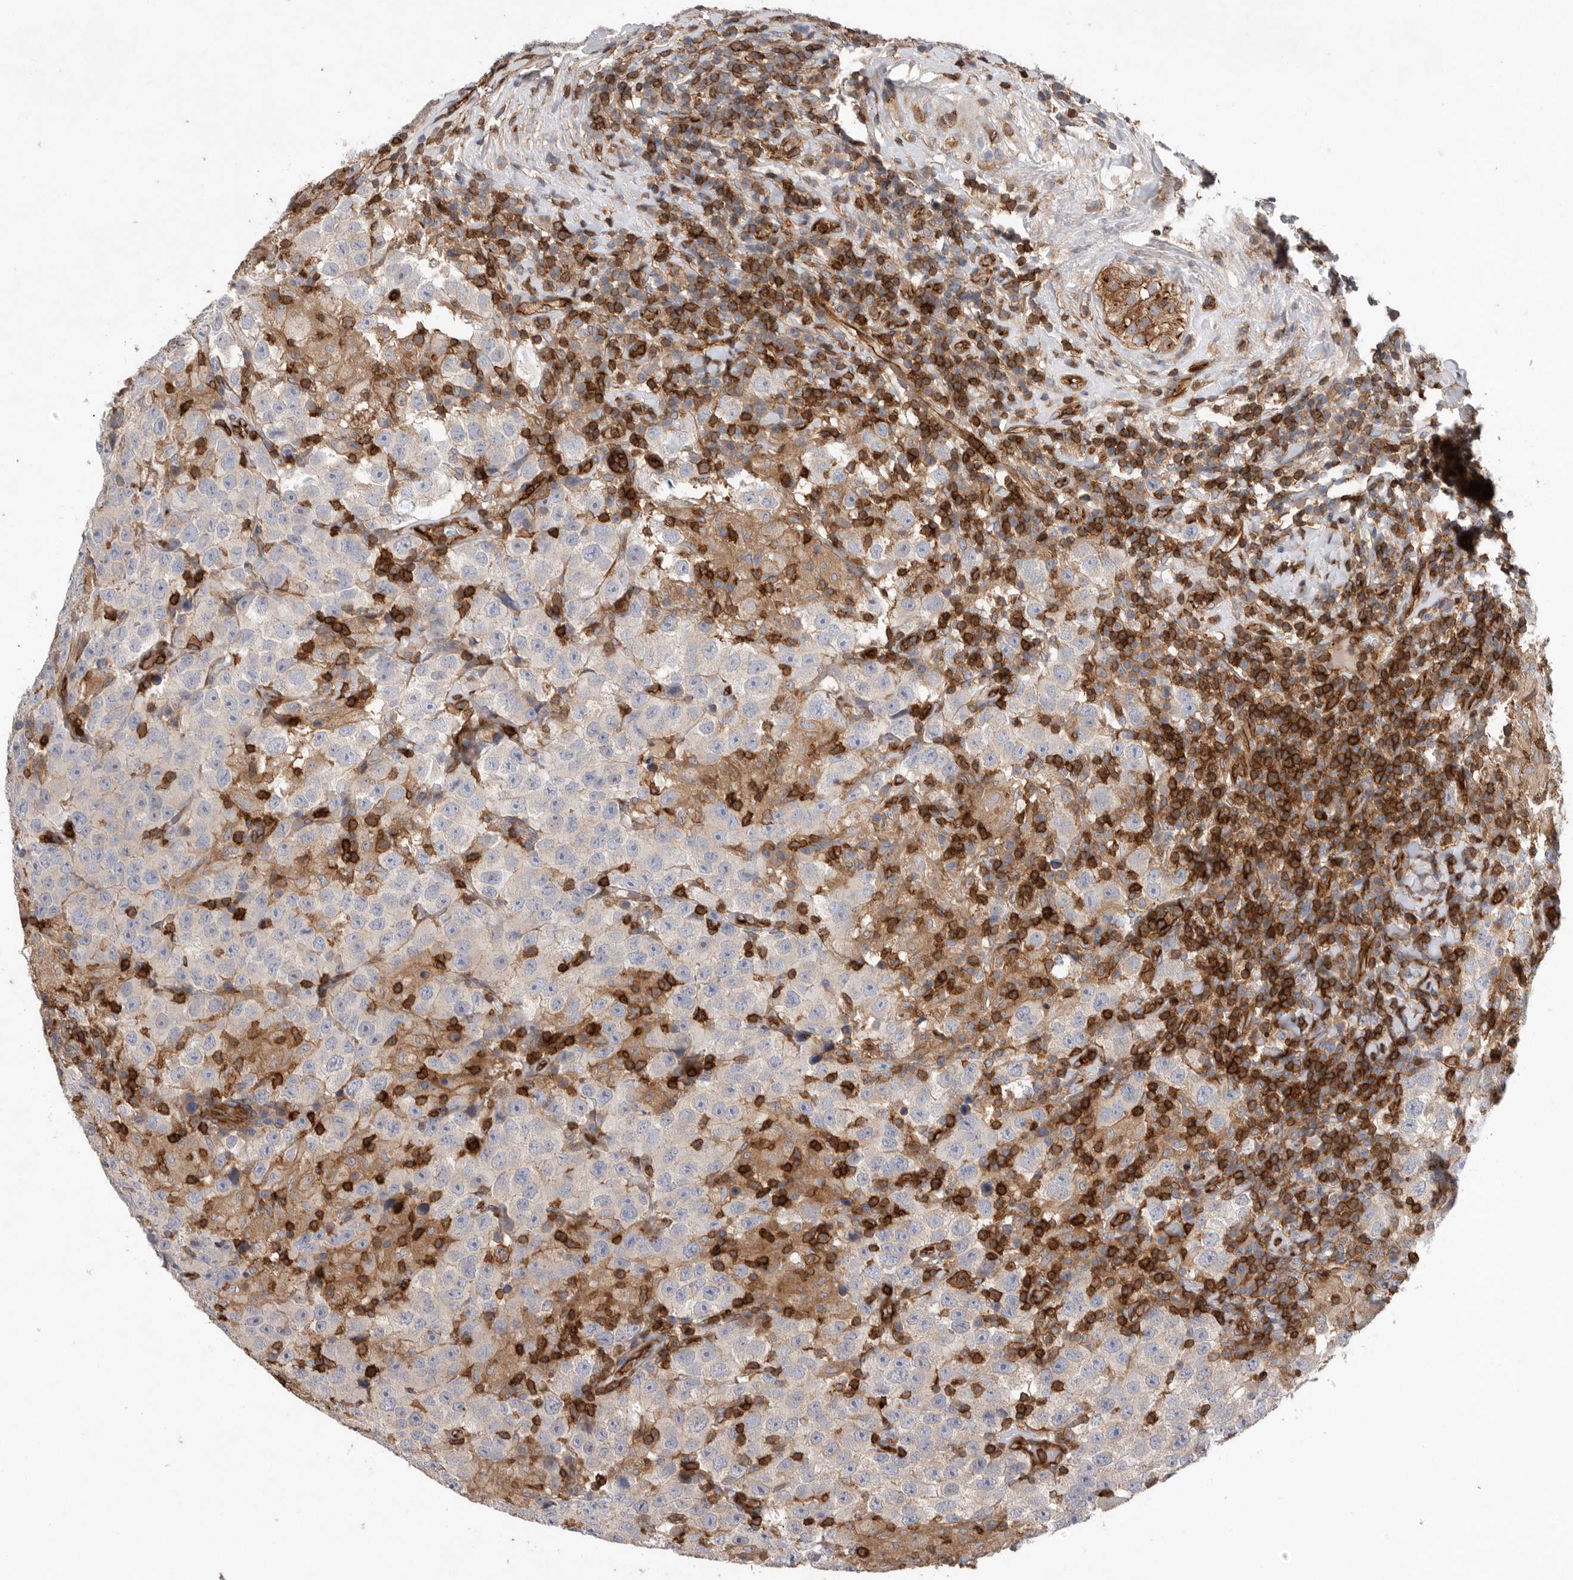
{"staining": {"intensity": "negative", "quantity": "none", "location": "none"}, "tissue": "testis cancer", "cell_type": "Tumor cells", "image_type": "cancer", "snomed": [{"axis": "morphology", "description": "Seminoma, NOS"}, {"axis": "topography", "description": "Testis"}], "caption": "A micrograph of human testis cancer (seminoma) is negative for staining in tumor cells.", "gene": "PRKCH", "patient": {"sex": "male", "age": 41}}